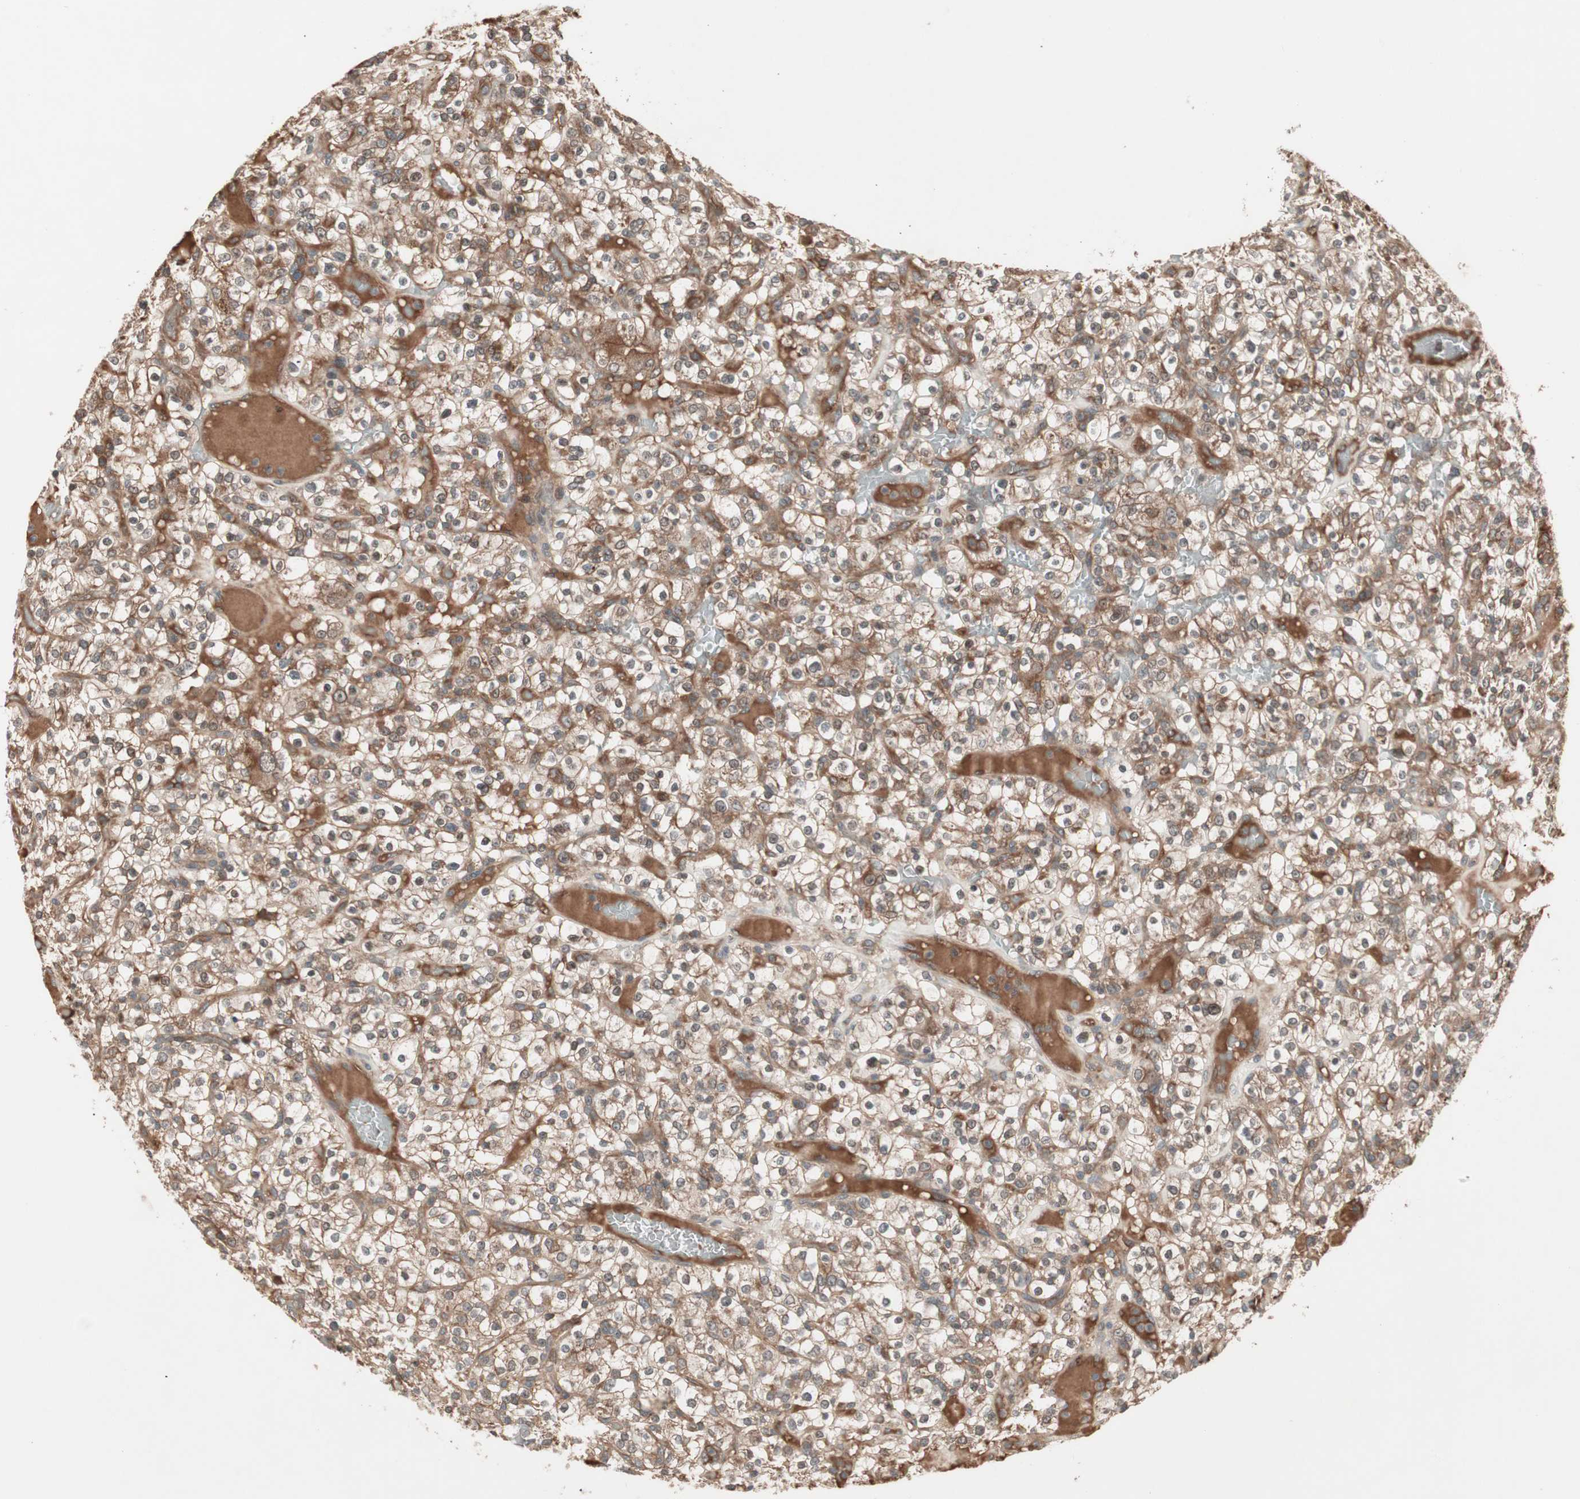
{"staining": {"intensity": "moderate", "quantity": "25%-75%", "location": "cytoplasmic/membranous"}, "tissue": "renal cancer", "cell_type": "Tumor cells", "image_type": "cancer", "snomed": [{"axis": "morphology", "description": "Normal tissue, NOS"}, {"axis": "morphology", "description": "Adenocarcinoma, NOS"}, {"axis": "topography", "description": "Kidney"}], "caption": "DAB (3,3'-diaminobenzidine) immunohistochemical staining of renal adenocarcinoma shows moderate cytoplasmic/membranous protein expression in about 25%-75% of tumor cells.", "gene": "TFPI", "patient": {"sex": "female", "age": 72}}